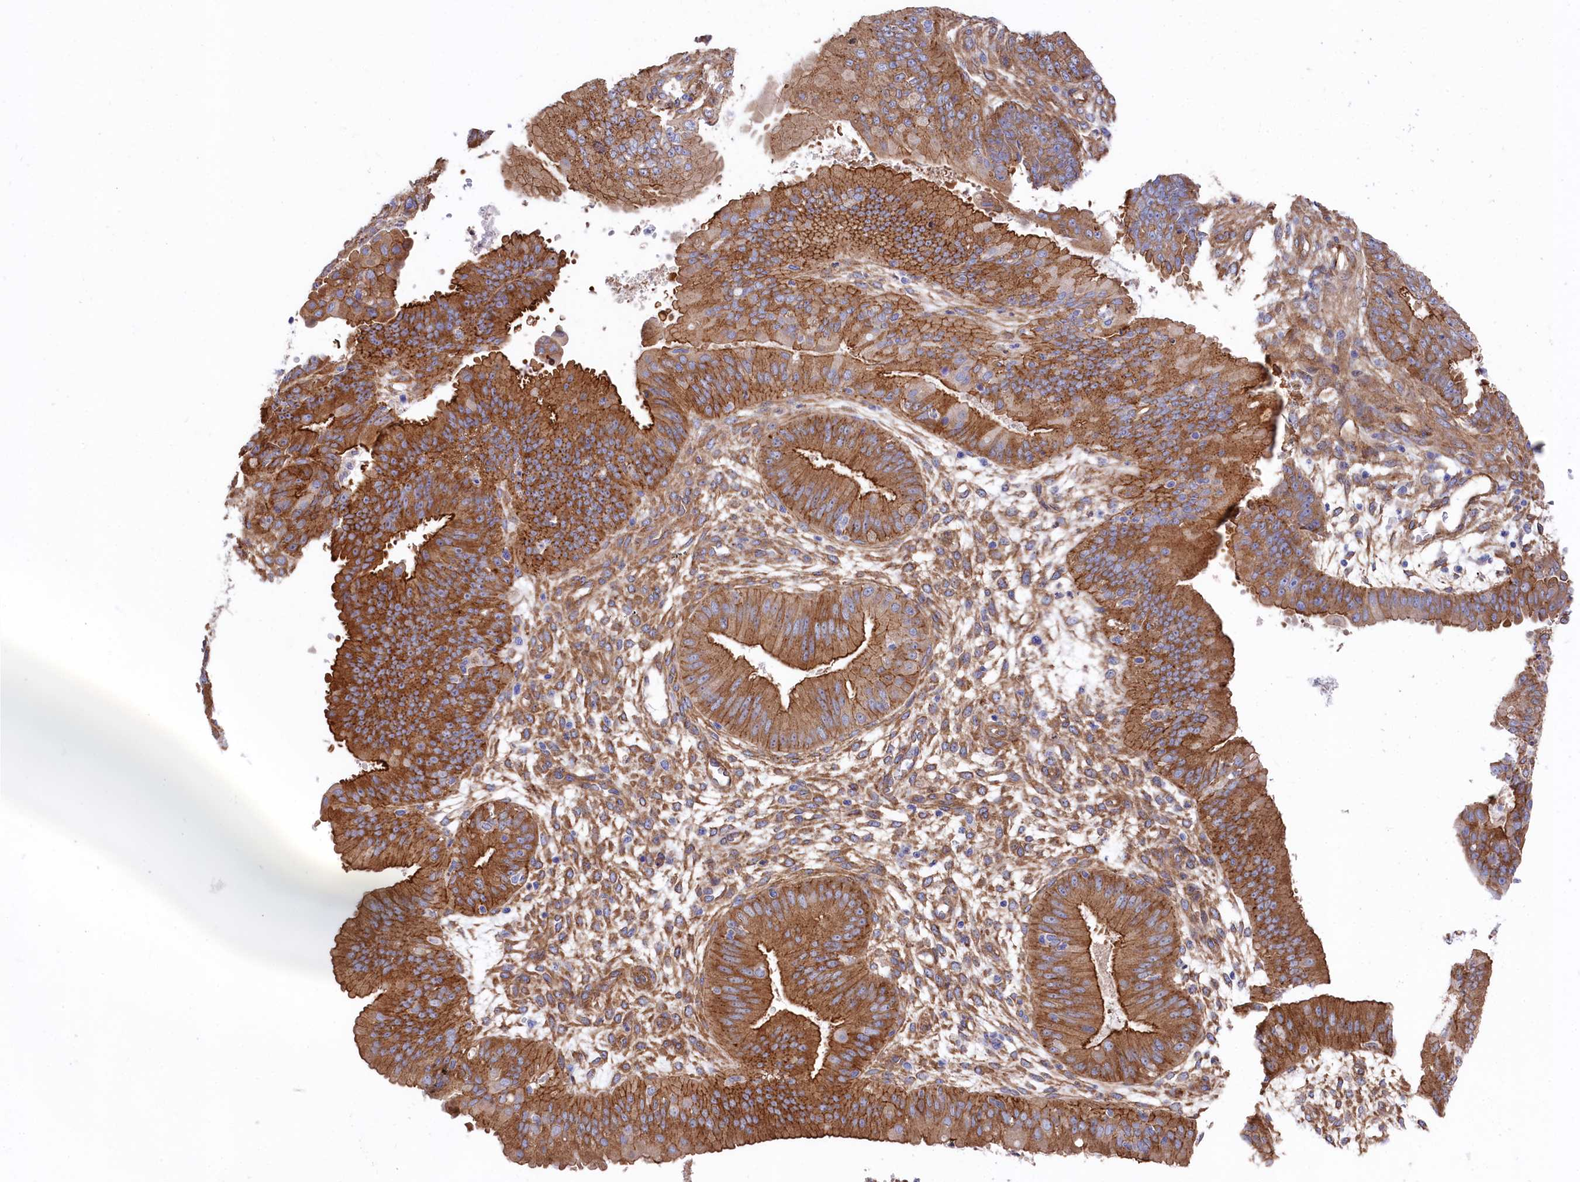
{"staining": {"intensity": "strong", "quantity": ">75%", "location": "cytoplasmic/membranous"}, "tissue": "ovarian cancer", "cell_type": "Tumor cells", "image_type": "cancer", "snomed": [{"axis": "morphology", "description": "Carcinoma, endometroid"}, {"axis": "topography", "description": "Appendix"}, {"axis": "topography", "description": "Ovary"}], "caption": "A high amount of strong cytoplasmic/membranous staining is identified in about >75% of tumor cells in ovarian cancer tissue. The protein is shown in brown color, while the nuclei are stained blue.", "gene": "TNKS1BP1", "patient": {"sex": "female", "age": 42}}